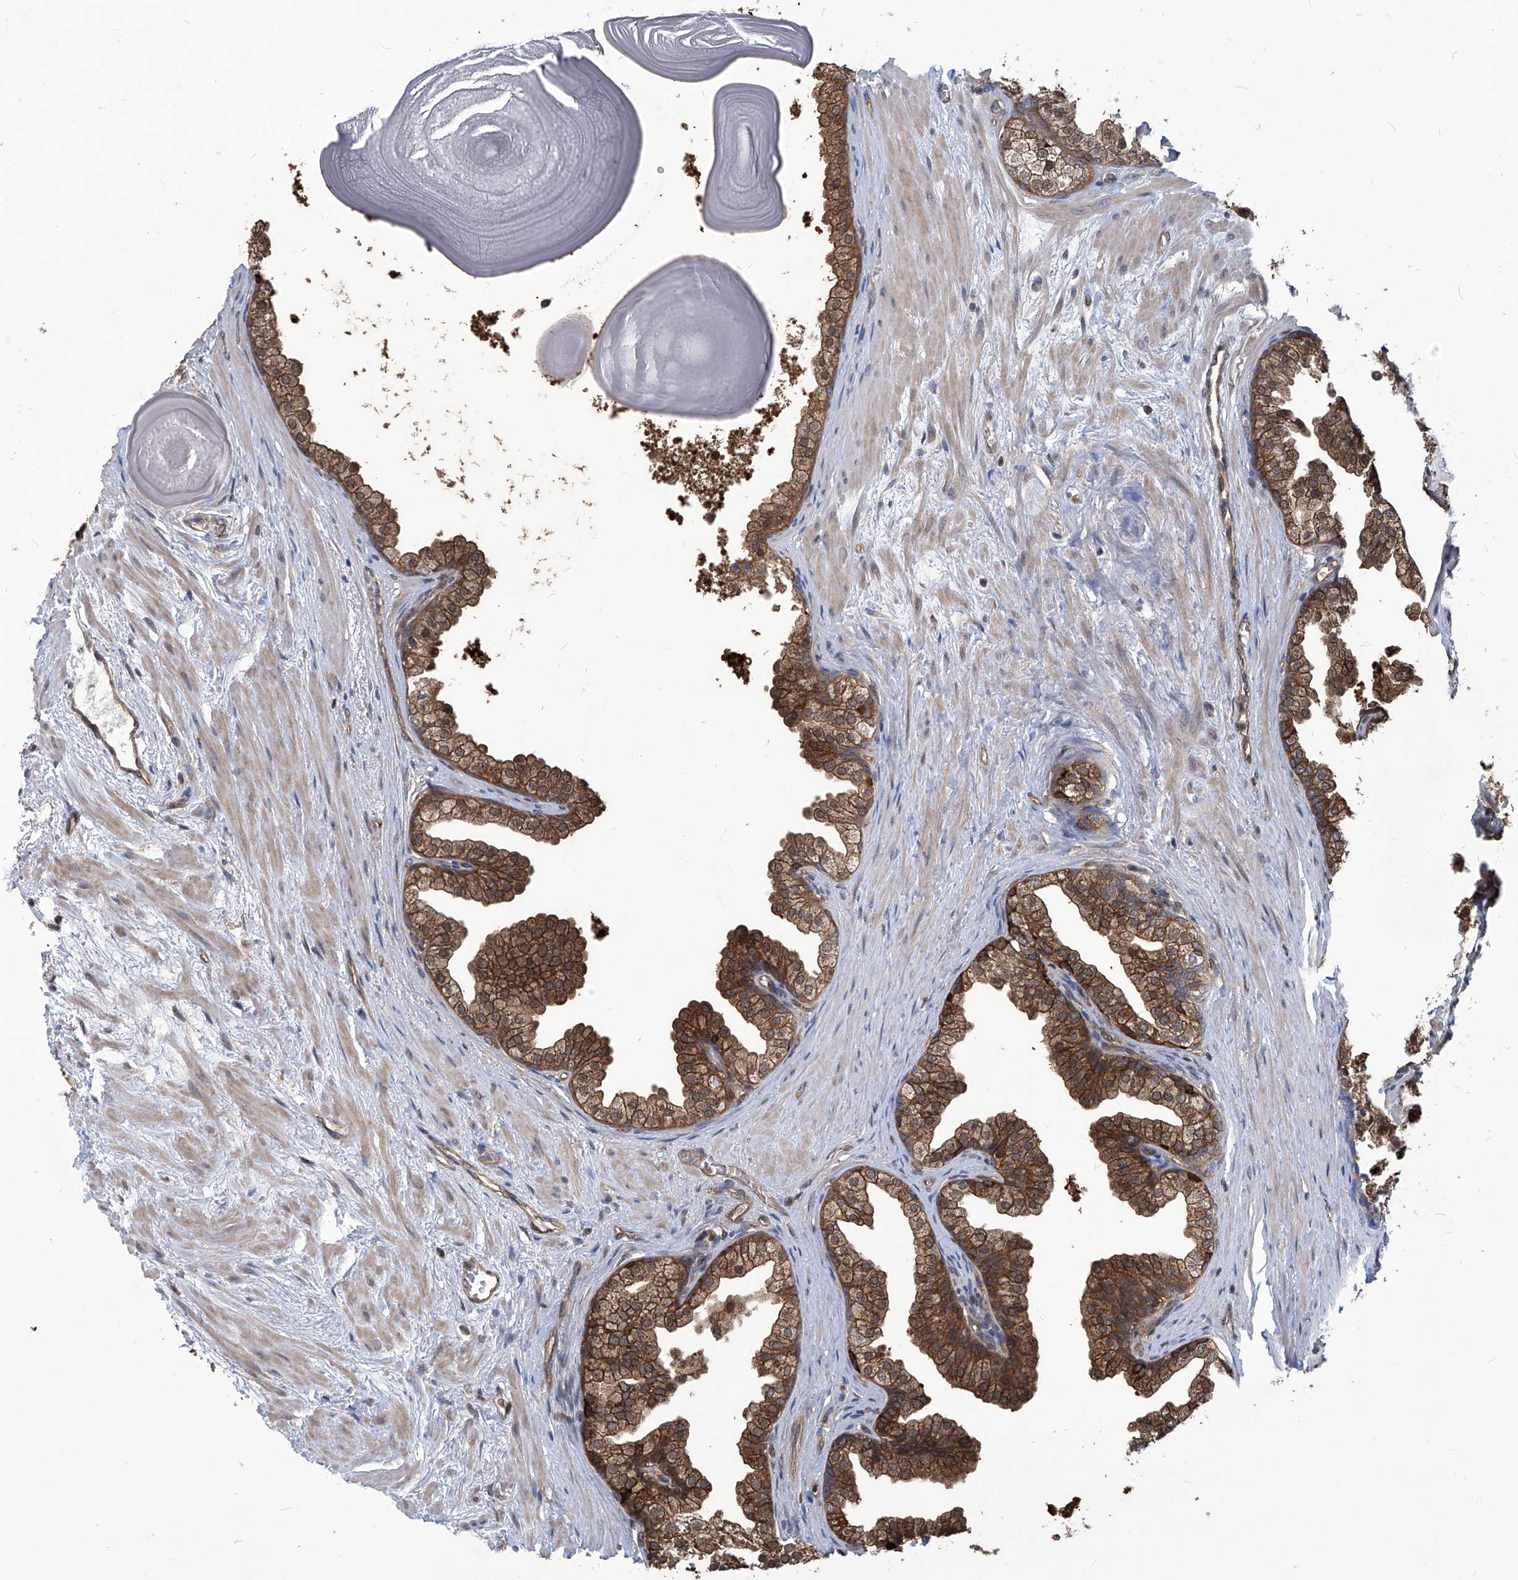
{"staining": {"intensity": "moderate", "quantity": ">75%", "location": "cytoplasmic/membranous"}, "tissue": "prostate", "cell_type": "Glandular cells", "image_type": "normal", "snomed": [{"axis": "morphology", "description": "Normal tissue, NOS"}, {"axis": "topography", "description": "Prostate"}], "caption": "Prostate stained with immunohistochemistry demonstrates moderate cytoplasmic/membranous expression in about >75% of glandular cells. The staining was performed using DAB (3,3'-diaminobenzidine) to visualize the protein expression in brown, while the nuclei were stained in blue with hematoxylin (Magnification: 20x).", "gene": "PSMB1", "patient": {"sex": "male", "age": 48}}